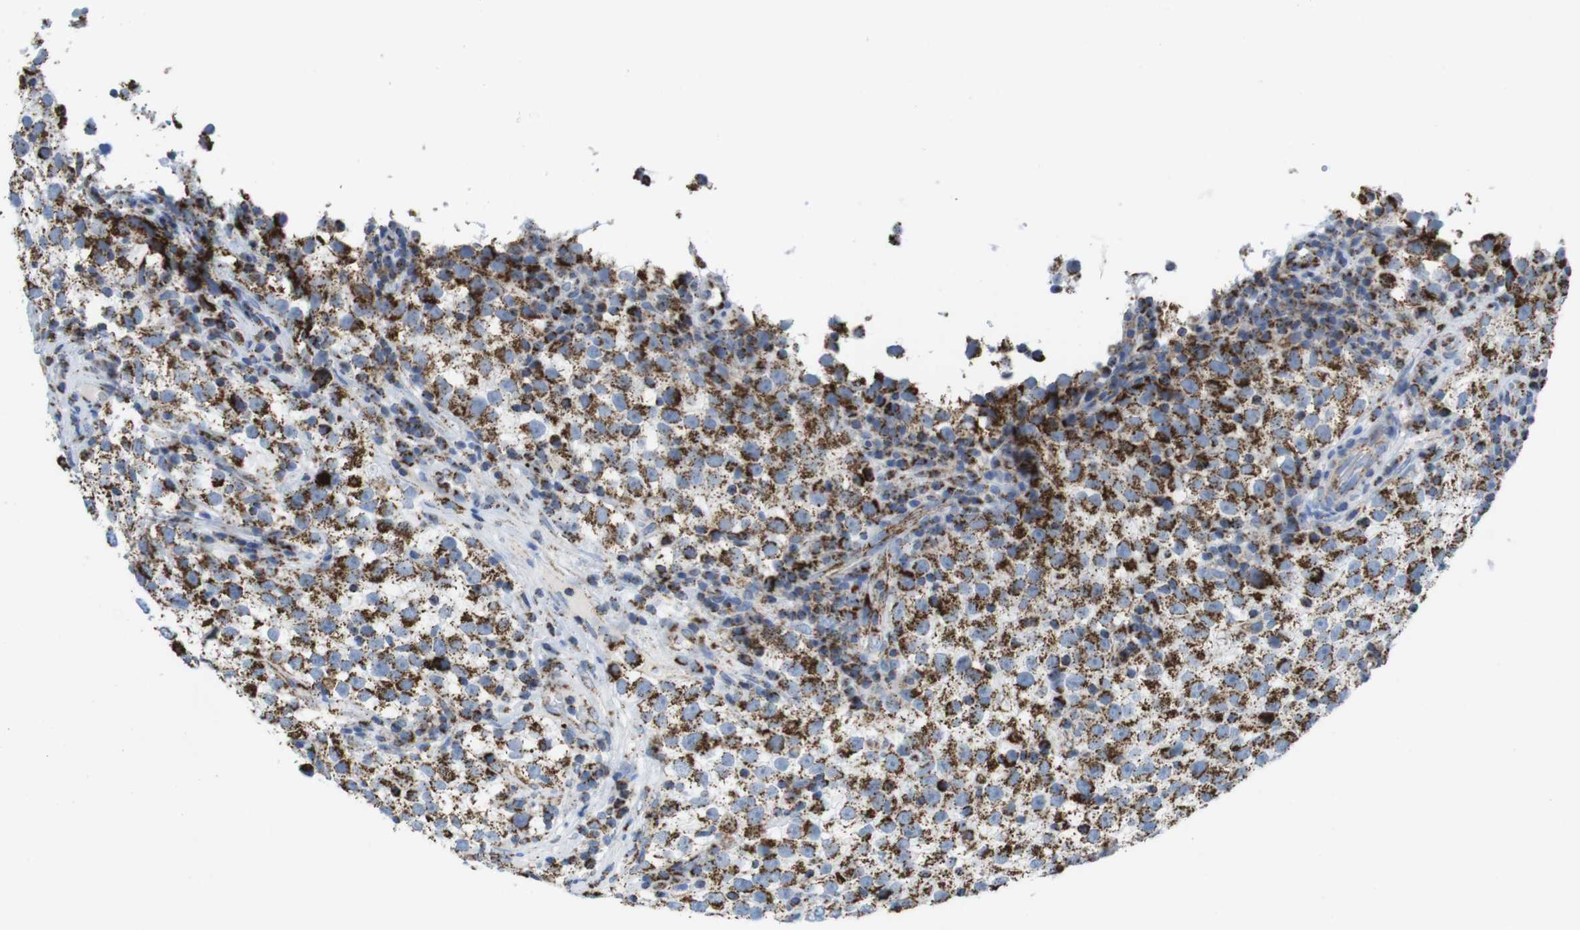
{"staining": {"intensity": "strong", "quantity": ">75%", "location": "cytoplasmic/membranous"}, "tissue": "testis cancer", "cell_type": "Tumor cells", "image_type": "cancer", "snomed": [{"axis": "morphology", "description": "Seminoma, NOS"}, {"axis": "topography", "description": "Testis"}], "caption": "DAB immunohistochemical staining of human testis seminoma shows strong cytoplasmic/membranous protein staining in about >75% of tumor cells. (Stains: DAB in brown, nuclei in blue, Microscopy: brightfield microscopy at high magnification).", "gene": "ATP5PO", "patient": {"sex": "male", "age": 22}}